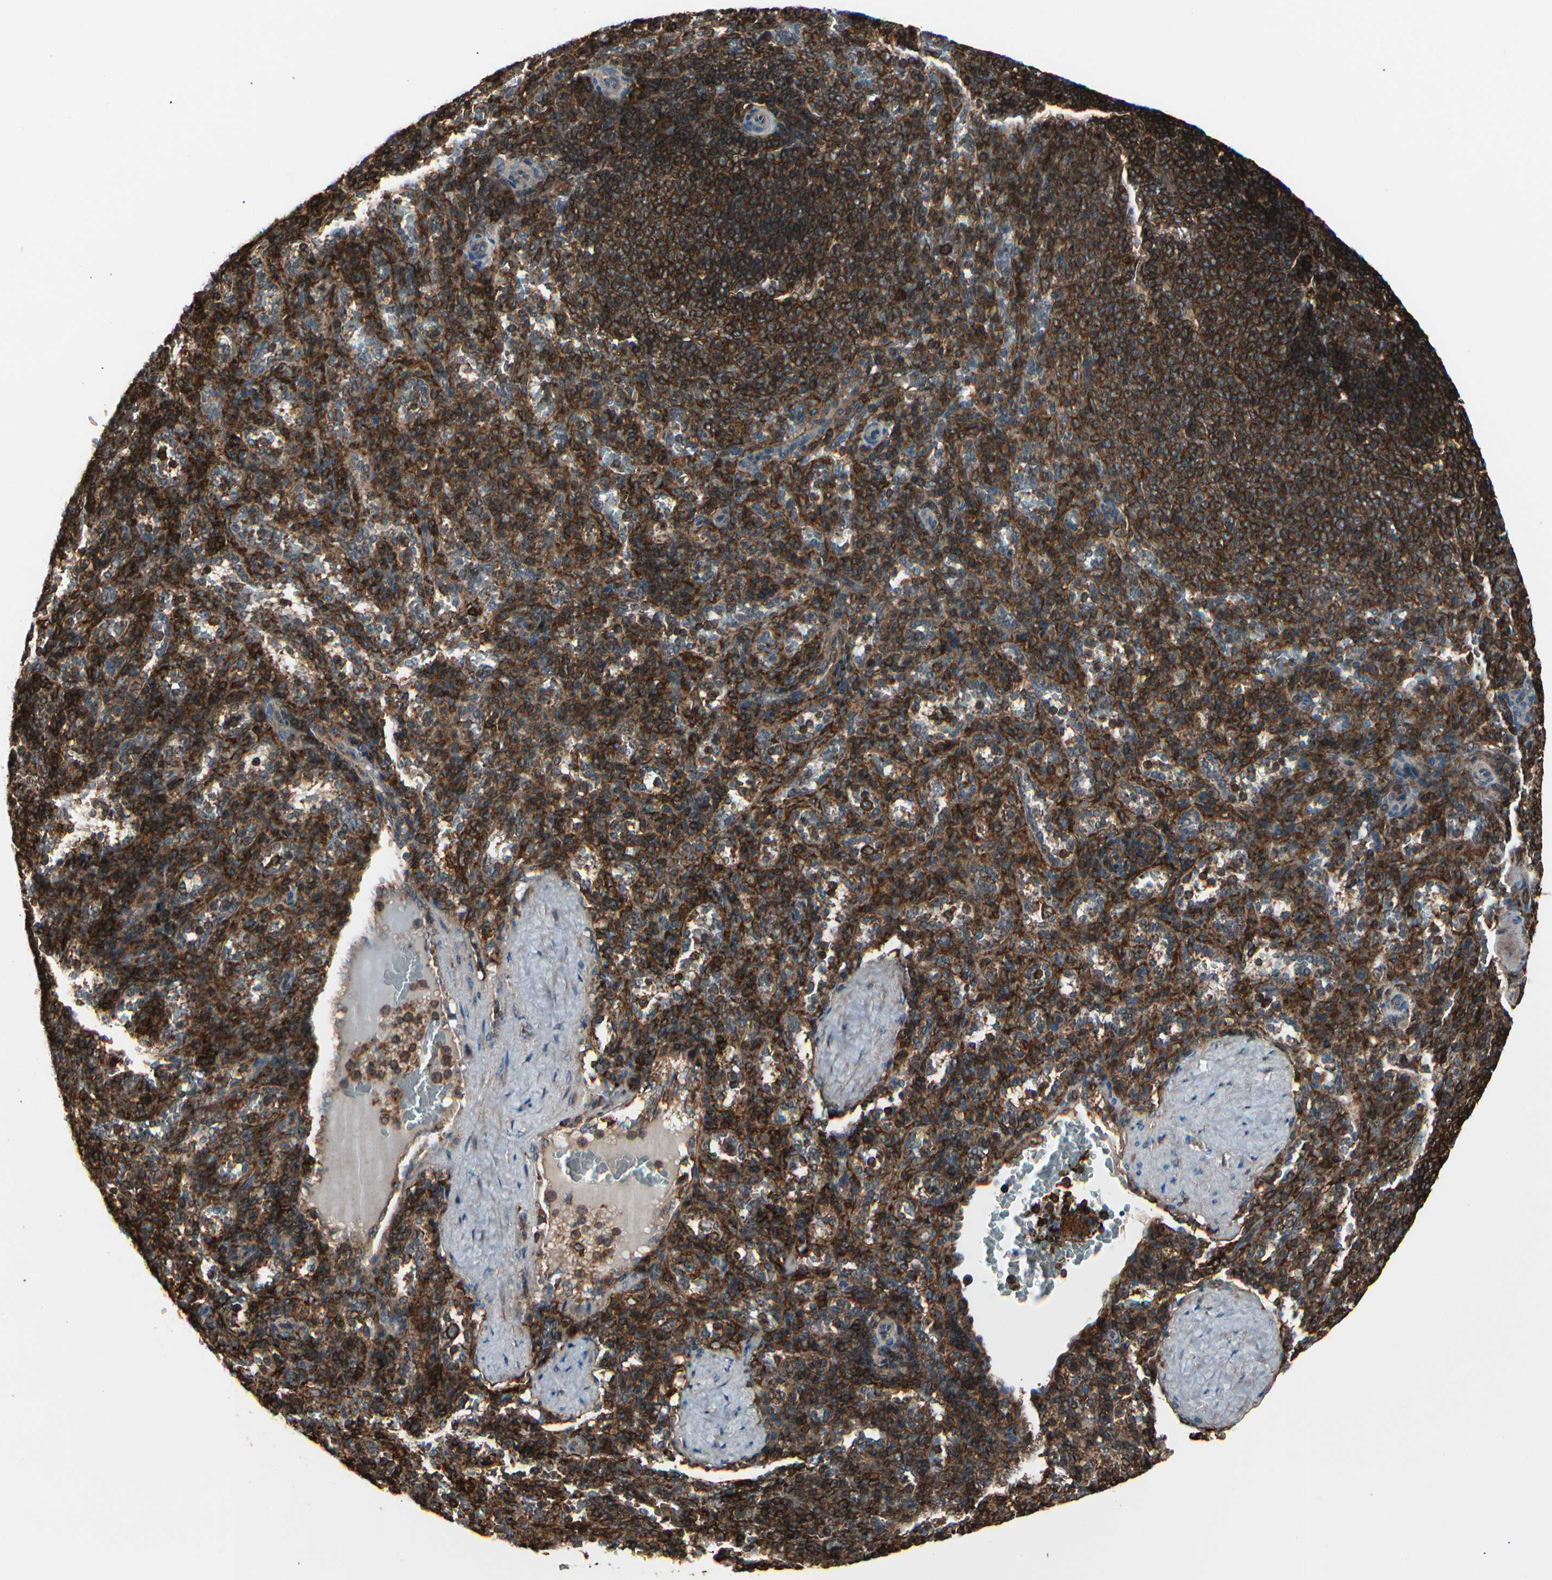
{"staining": {"intensity": "strong", "quantity": ">75%", "location": "cytoplasmic/membranous"}, "tissue": "spleen", "cell_type": "Cells in red pulp", "image_type": "normal", "snomed": [{"axis": "morphology", "description": "Normal tissue, NOS"}, {"axis": "topography", "description": "Spleen"}], "caption": "This photomicrograph demonstrates benign spleen stained with immunohistochemistry (IHC) to label a protein in brown. The cytoplasmic/membranous of cells in red pulp show strong positivity for the protein. Nuclei are counter-stained blue.", "gene": "MAPK13", "patient": {"sex": "female", "age": 21}}